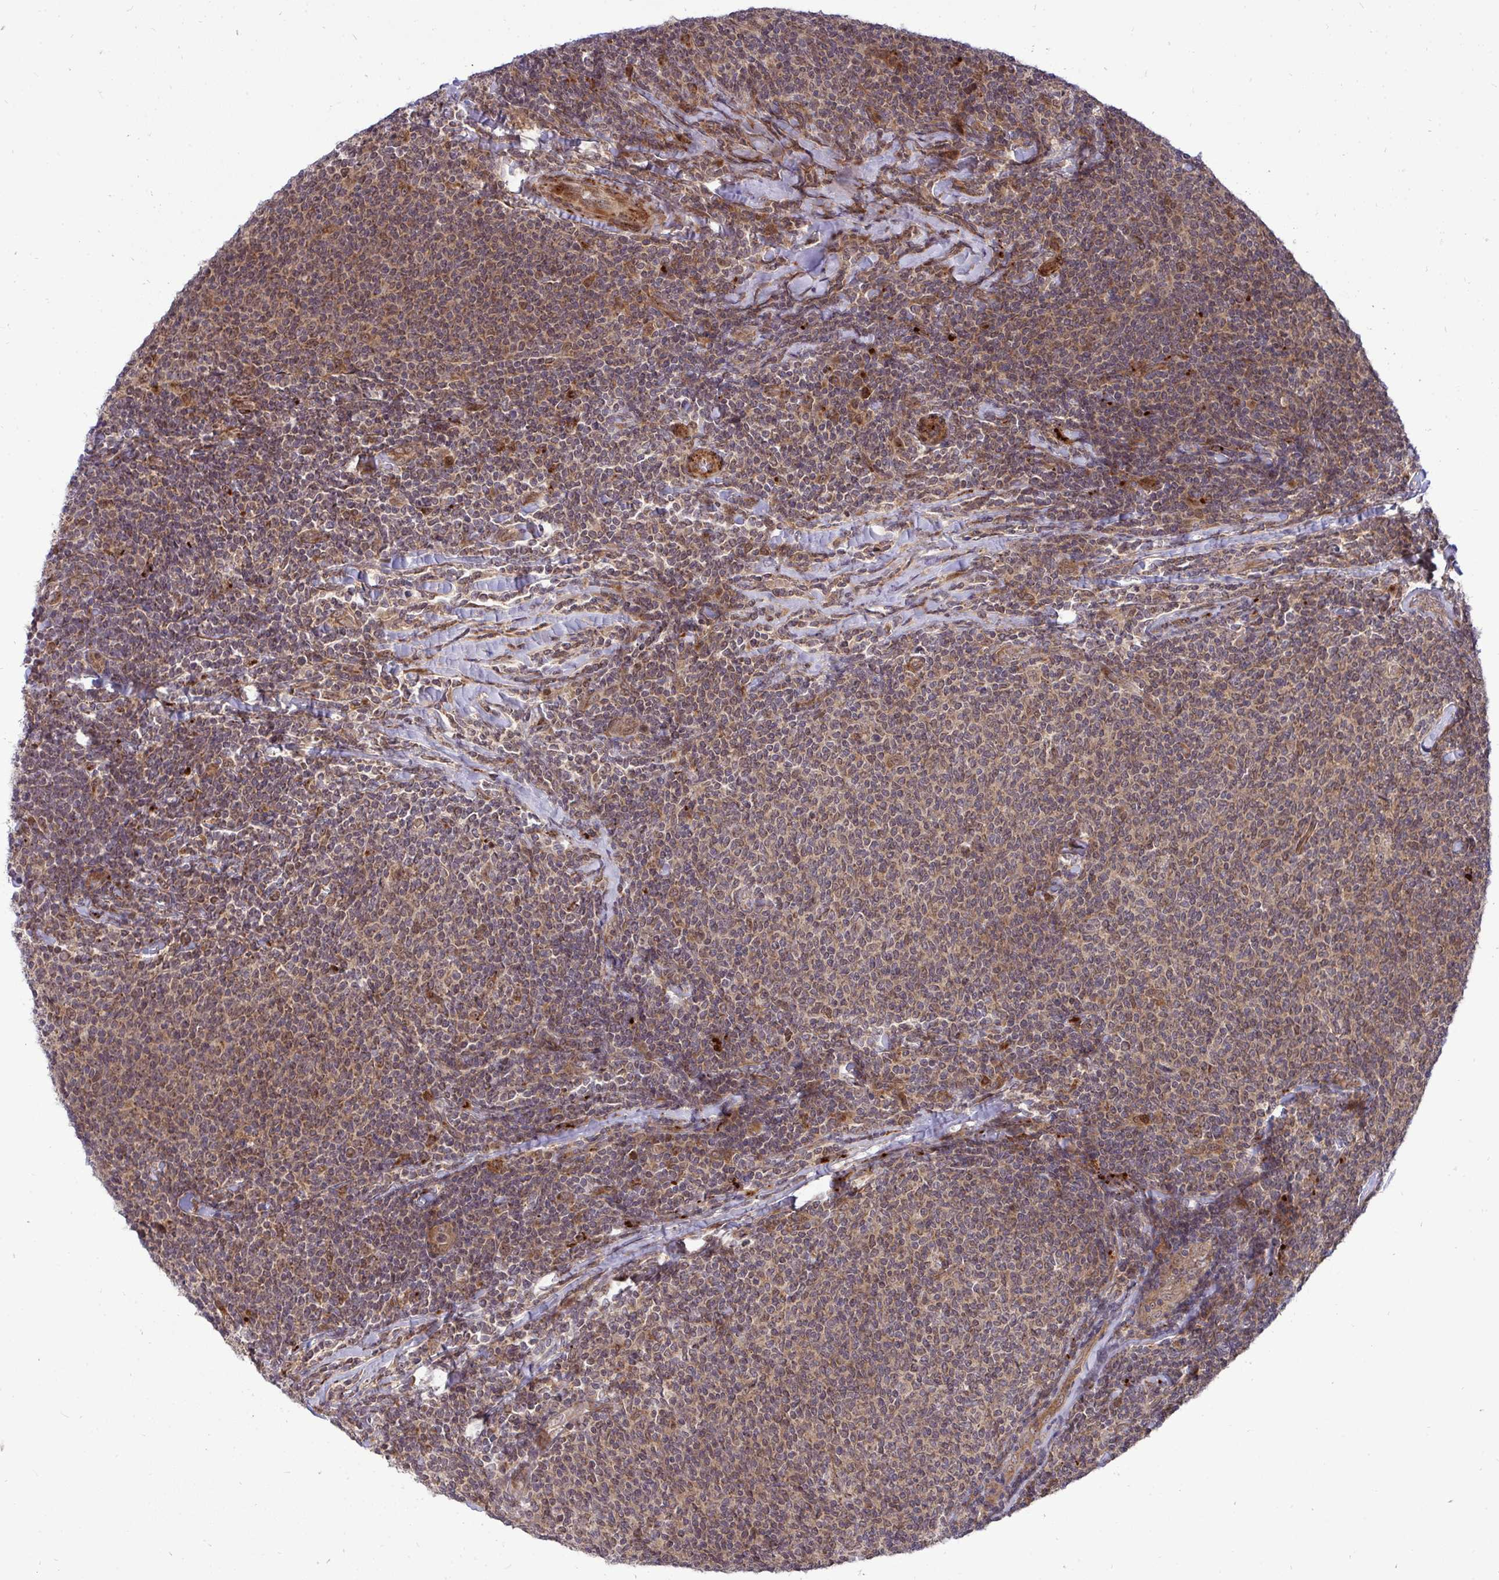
{"staining": {"intensity": "weak", "quantity": ">75%", "location": "cytoplasmic/membranous"}, "tissue": "lymphoma", "cell_type": "Tumor cells", "image_type": "cancer", "snomed": [{"axis": "morphology", "description": "Malignant lymphoma, non-Hodgkin's type, Low grade"}, {"axis": "topography", "description": "Lymph node"}], "caption": "A histopathology image of malignant lymphoma, non-Hodgkin's type (low-grade) stained for a protein demonstrates weak cytoplasmic/membranous brown staining in tumor cells.", "gene": "TRIM44", "patient": {"sex": "male", "age": 52}}